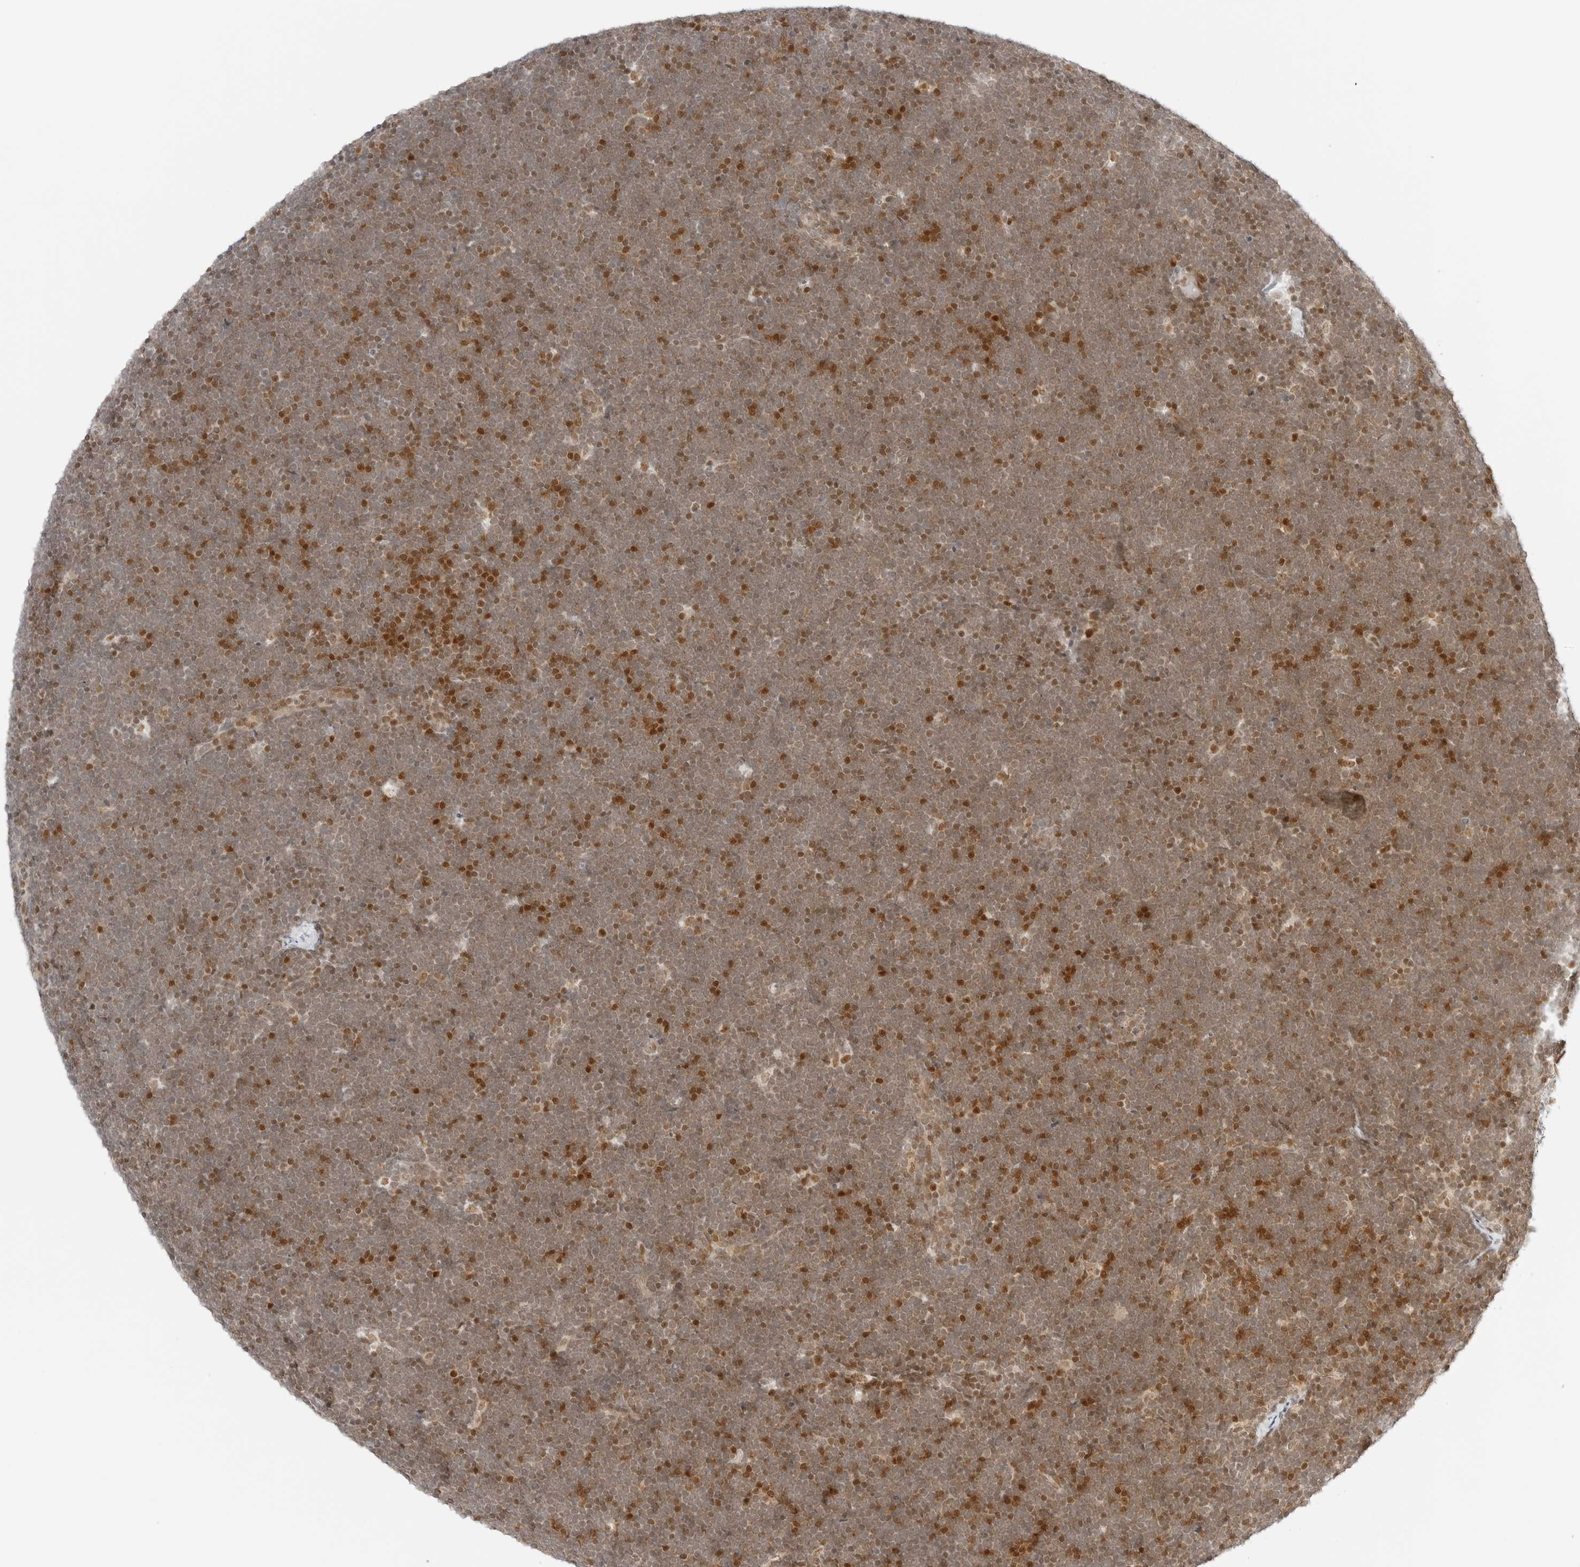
{"staining": {"intensity": "weak", "quantity": ">75%", "location": "nuclear"}, "tissue": "lymphoma", "cell_type": "Tumor cells", "image_type": "cancer", "snomed": [{"axis": "morphology", "description": "Malignant lymphoma, non-Hodgkin's type, High grade"}, {"axis": "topography", "description": "Lymph node"}], "caption": "Protein staining demonstrates weak nuclear positivity in approximately >75% of tumor cells in lymphoma.", "gene": "CRTC2", "patient": {"sex": "male", "age": 13}}